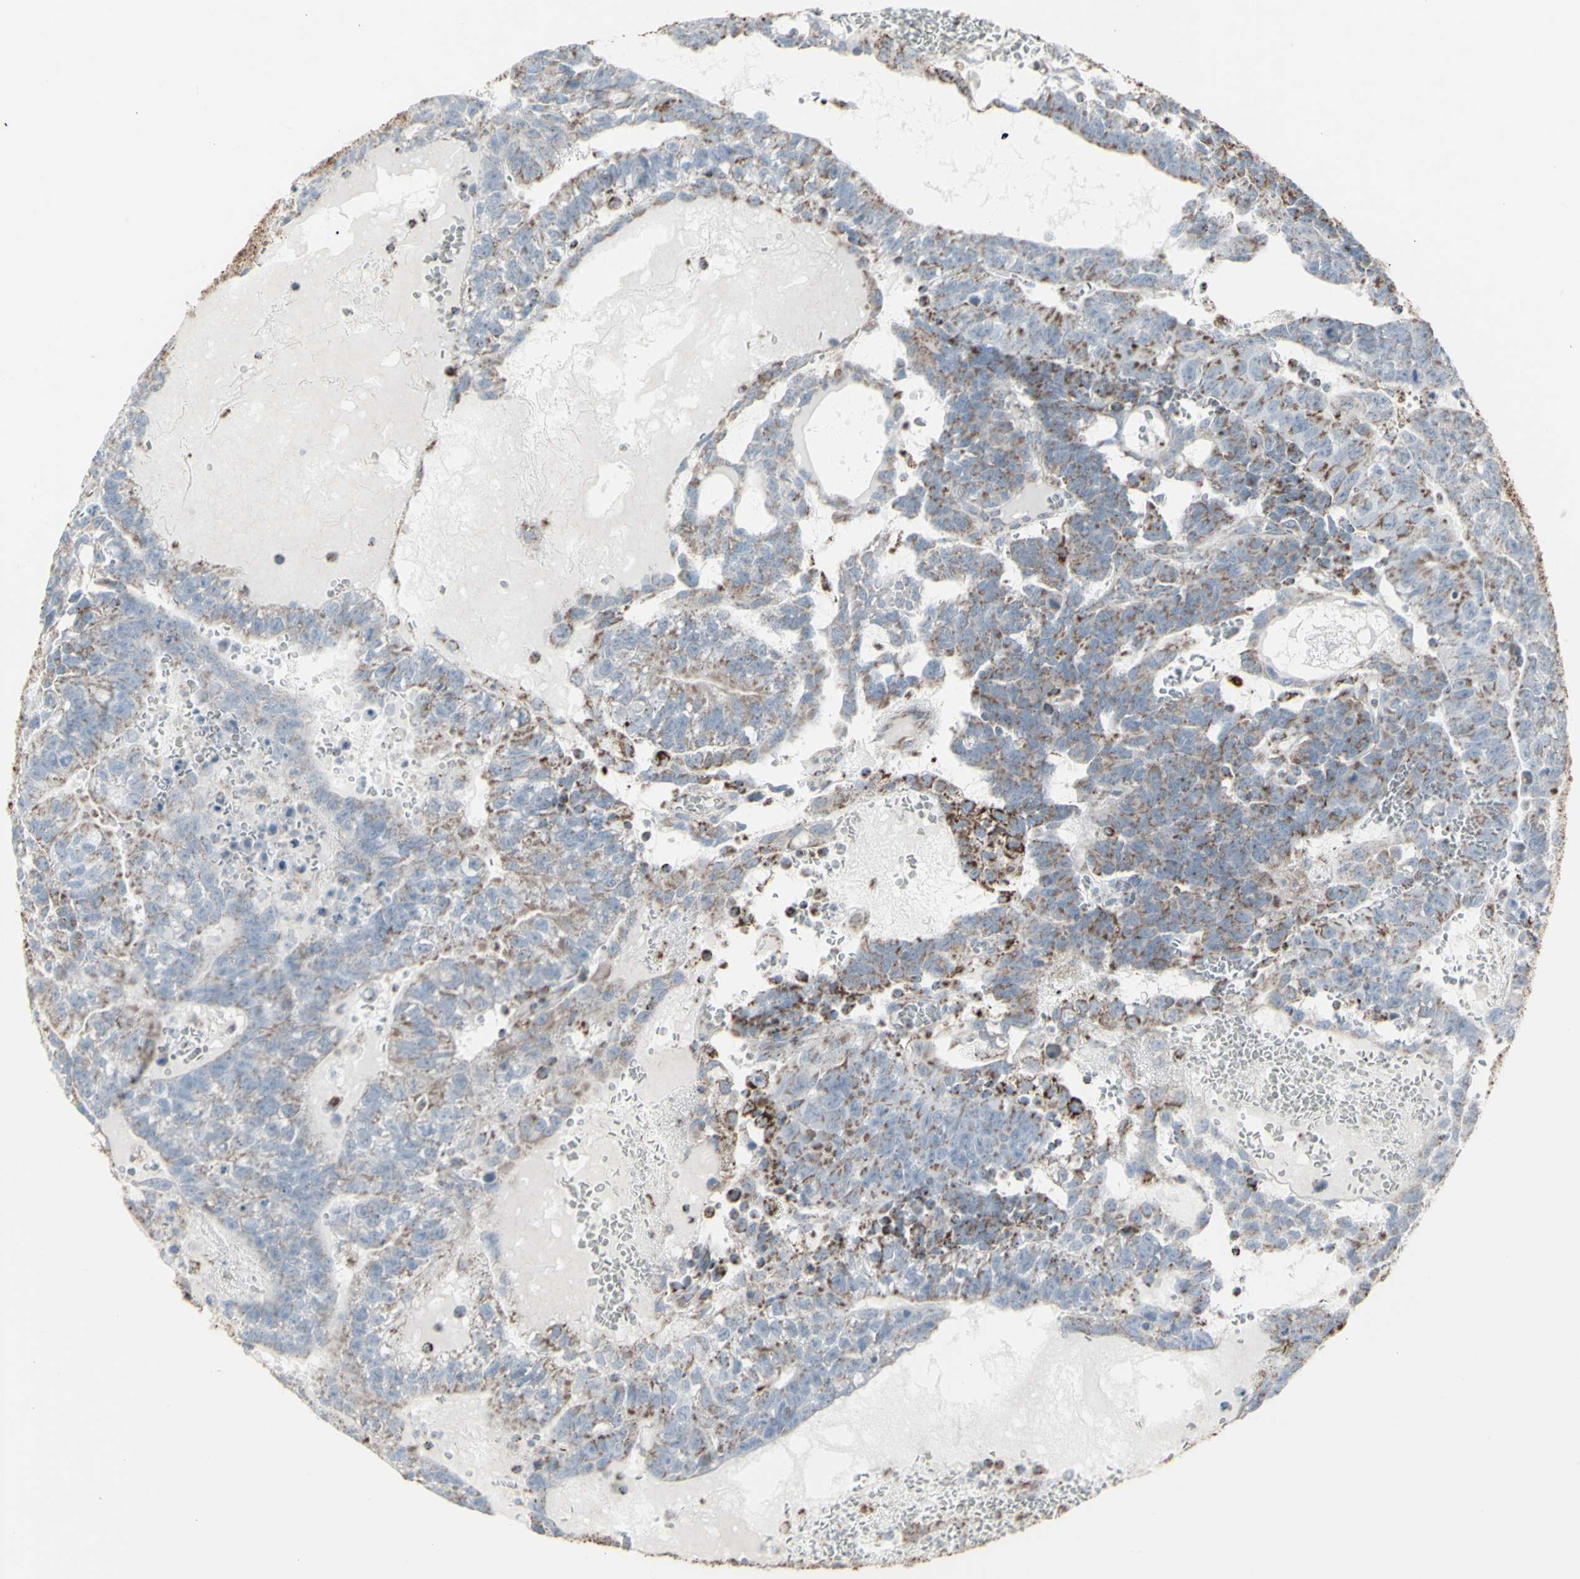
{"staining": {"intensity": "moderate", "quantity": "25%-75%", "location": "cytoplasmic/membranous"}, "tissue": "testis cancer", "cell_type": "Tumor cells", "image_type": "cancer", "snomed": [{"axis": "morphology", "description": "Seminoma, NOS"}, {"axis": "morphology", "description": "Carcinoma, Embryonal, NOS"}, {"axis": "topography", "description": "Testis"}], "caption": "An IHC histopathology image of neoplastic tissue is shown. Protein staining in brown highlights moderate cytoplasmic/membranous positivity in testis cancer within tumor cells. The staining is performed using DAB (3,3'-diaminobenzidine) brown chromogen to label protein expression. The nuclei are counter-stained blue using hematoxylin.", "gene": "PLGRKT", "patient": {"sex": "male", "age": 52}}